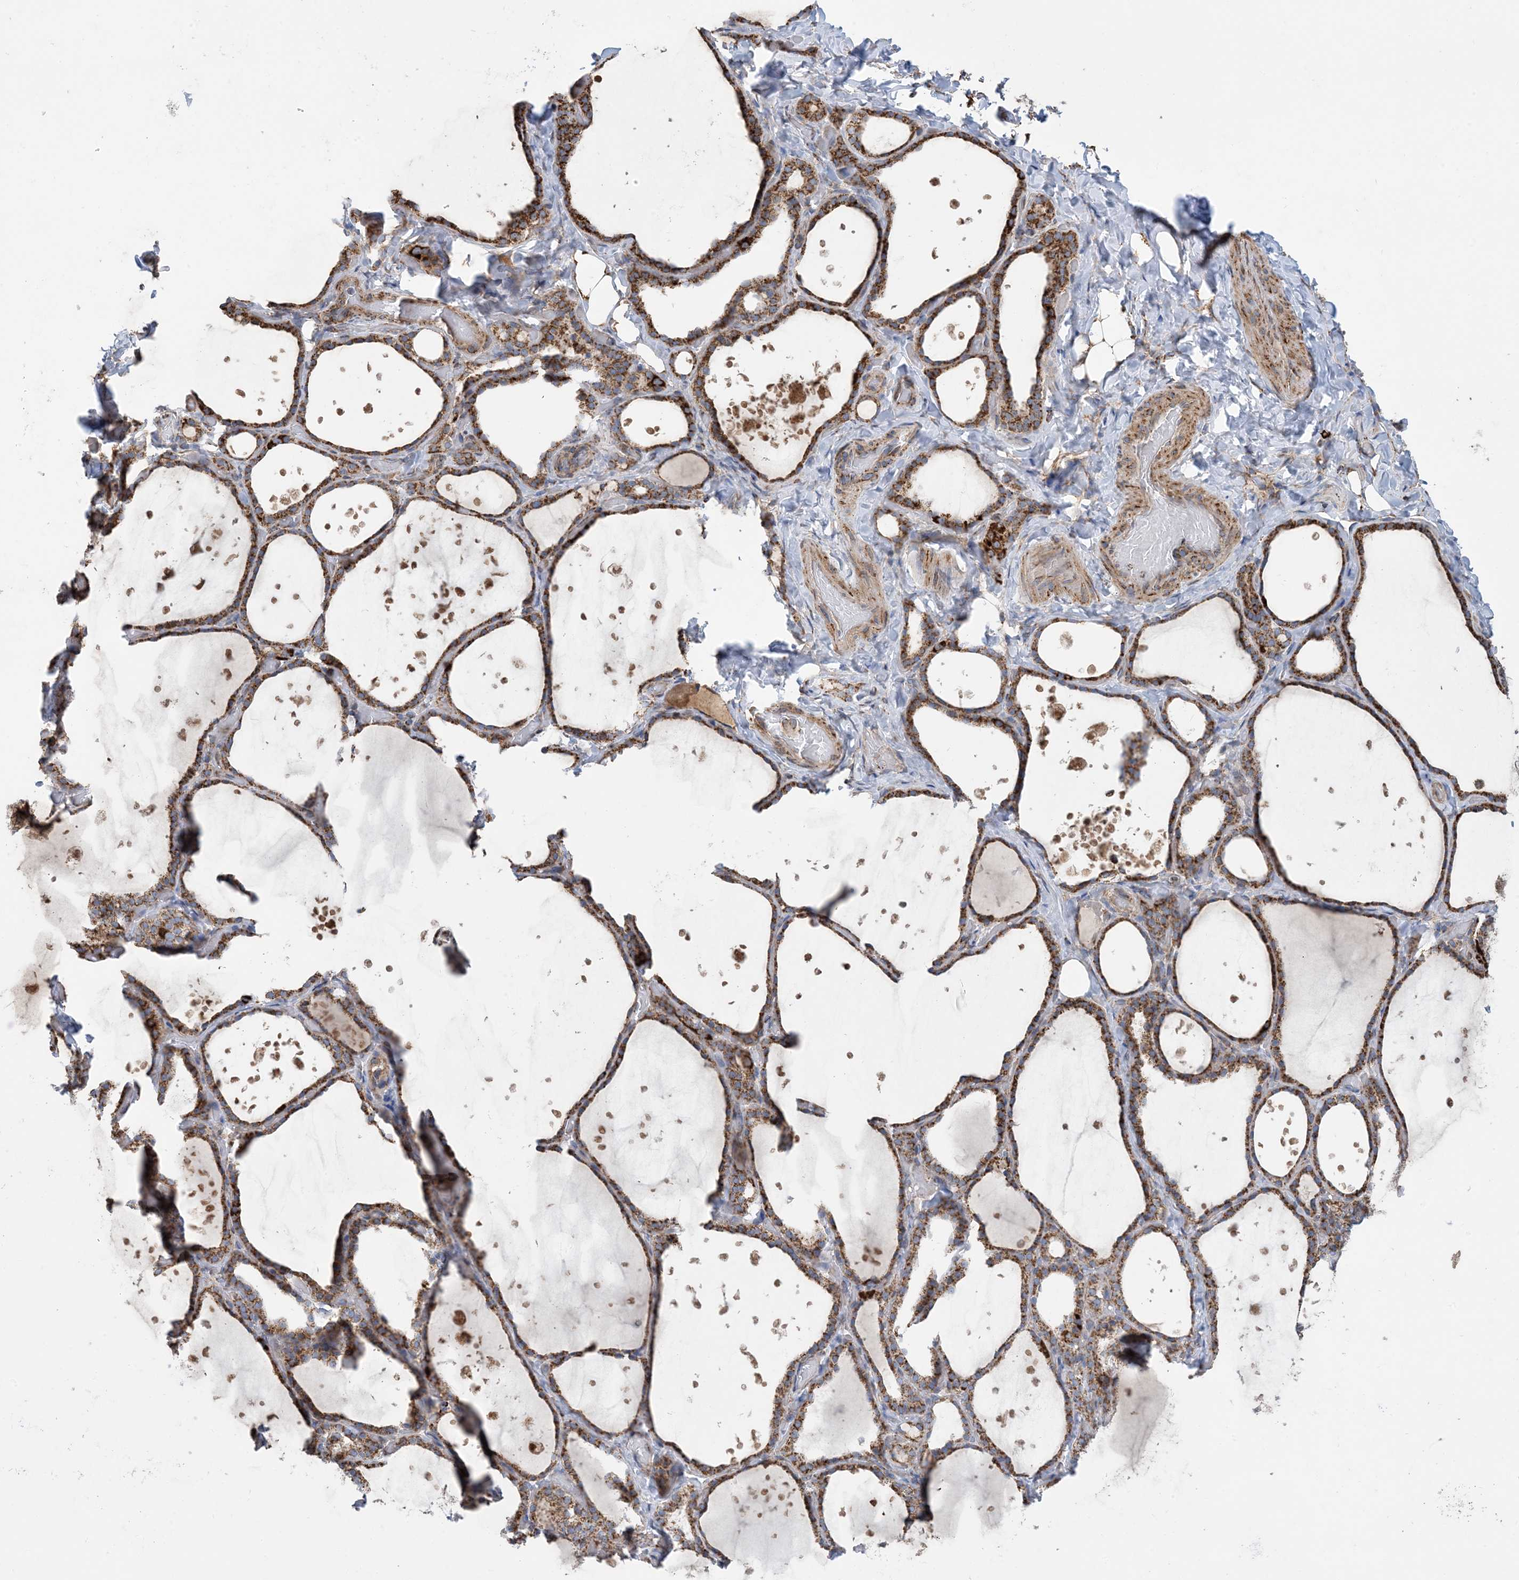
{"staining": {"intensity": "strong", "quantity": ">75%", "location": "cytoplasmic/membranous"}, "tissue": "thyroid gland", "cell_type": "Glandular cells", "image_type": "normal", "snomed": [{"axis": "morphology", "description": "Normal tissue, NOS"}, {"axis": "topography", "description": "Thyroid gland"}], "caption": "A high-resolution histopathology image shows immunohistochemistry (IHC) staining of unremarkable thyroid gland, which reveals strong cytoplasmic/membranous expression in approximately >75% of glandular cells. The protein of interest is shown in brown color, while the nuclei are stained blue.", "gene": "PCDHGA1", "patient": {"sex": "female", "age": 44}}